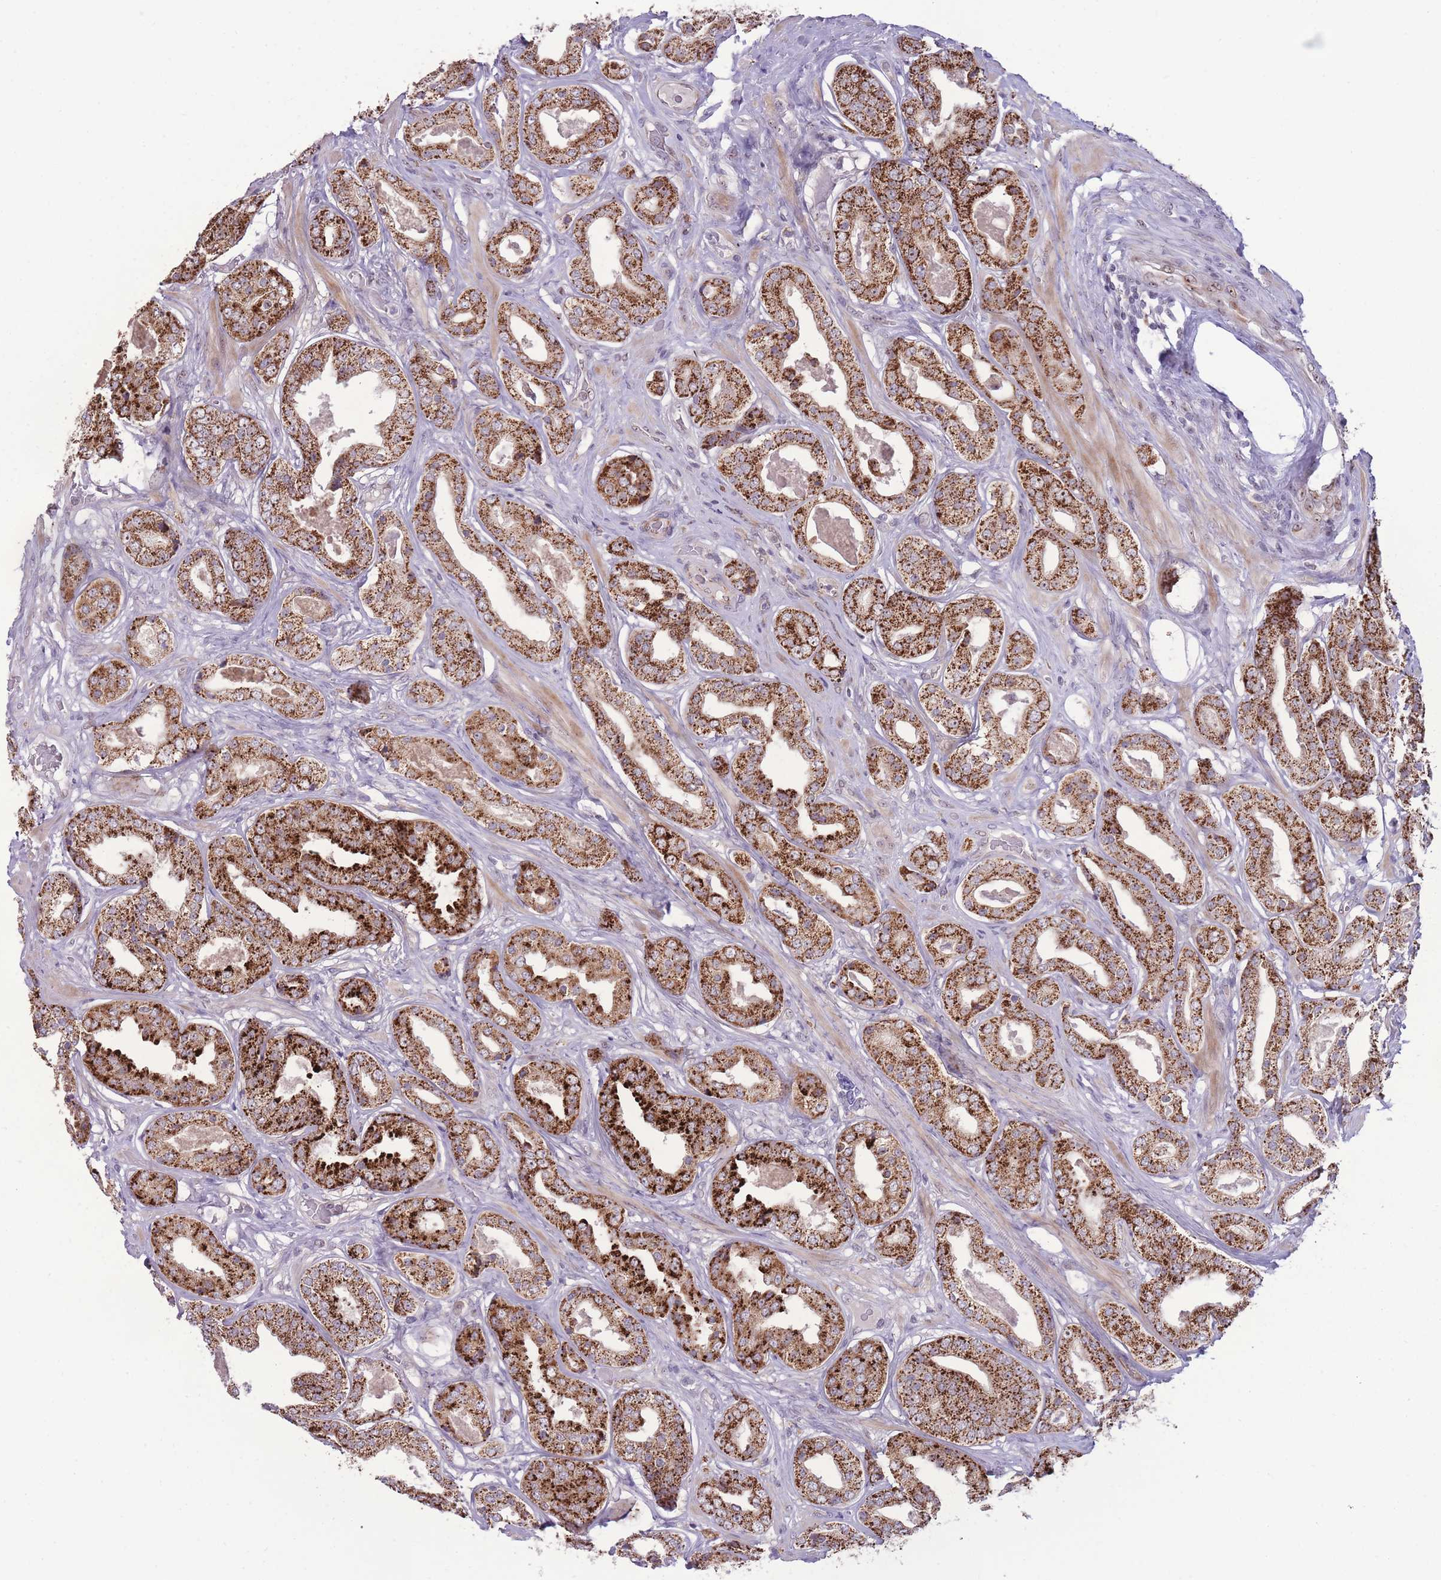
{"staining": {"intensity": "strong", "quantity": ">75%", "location": "cytoplasmic/membranous"}, "tissue": "prostate cancer", "cell_type": "Tumor cells", "image_type": "cancer", "snomed": [{"axis": "morphology", "description": "Adenocarcinoma, High grade"}, {"axis": "topography", "description": "Prostate"}], "caption": "A high amount of strong cytoplasmic/membranous staining is identified in approximately >75% of tumor cells in prostate high-grade adenocarcinoma tissue. (Brightfield microscopy of DAB IHC at high magnification).", "gene": "MCIDAS", "patient": {"sex": "male", "age": 63}}